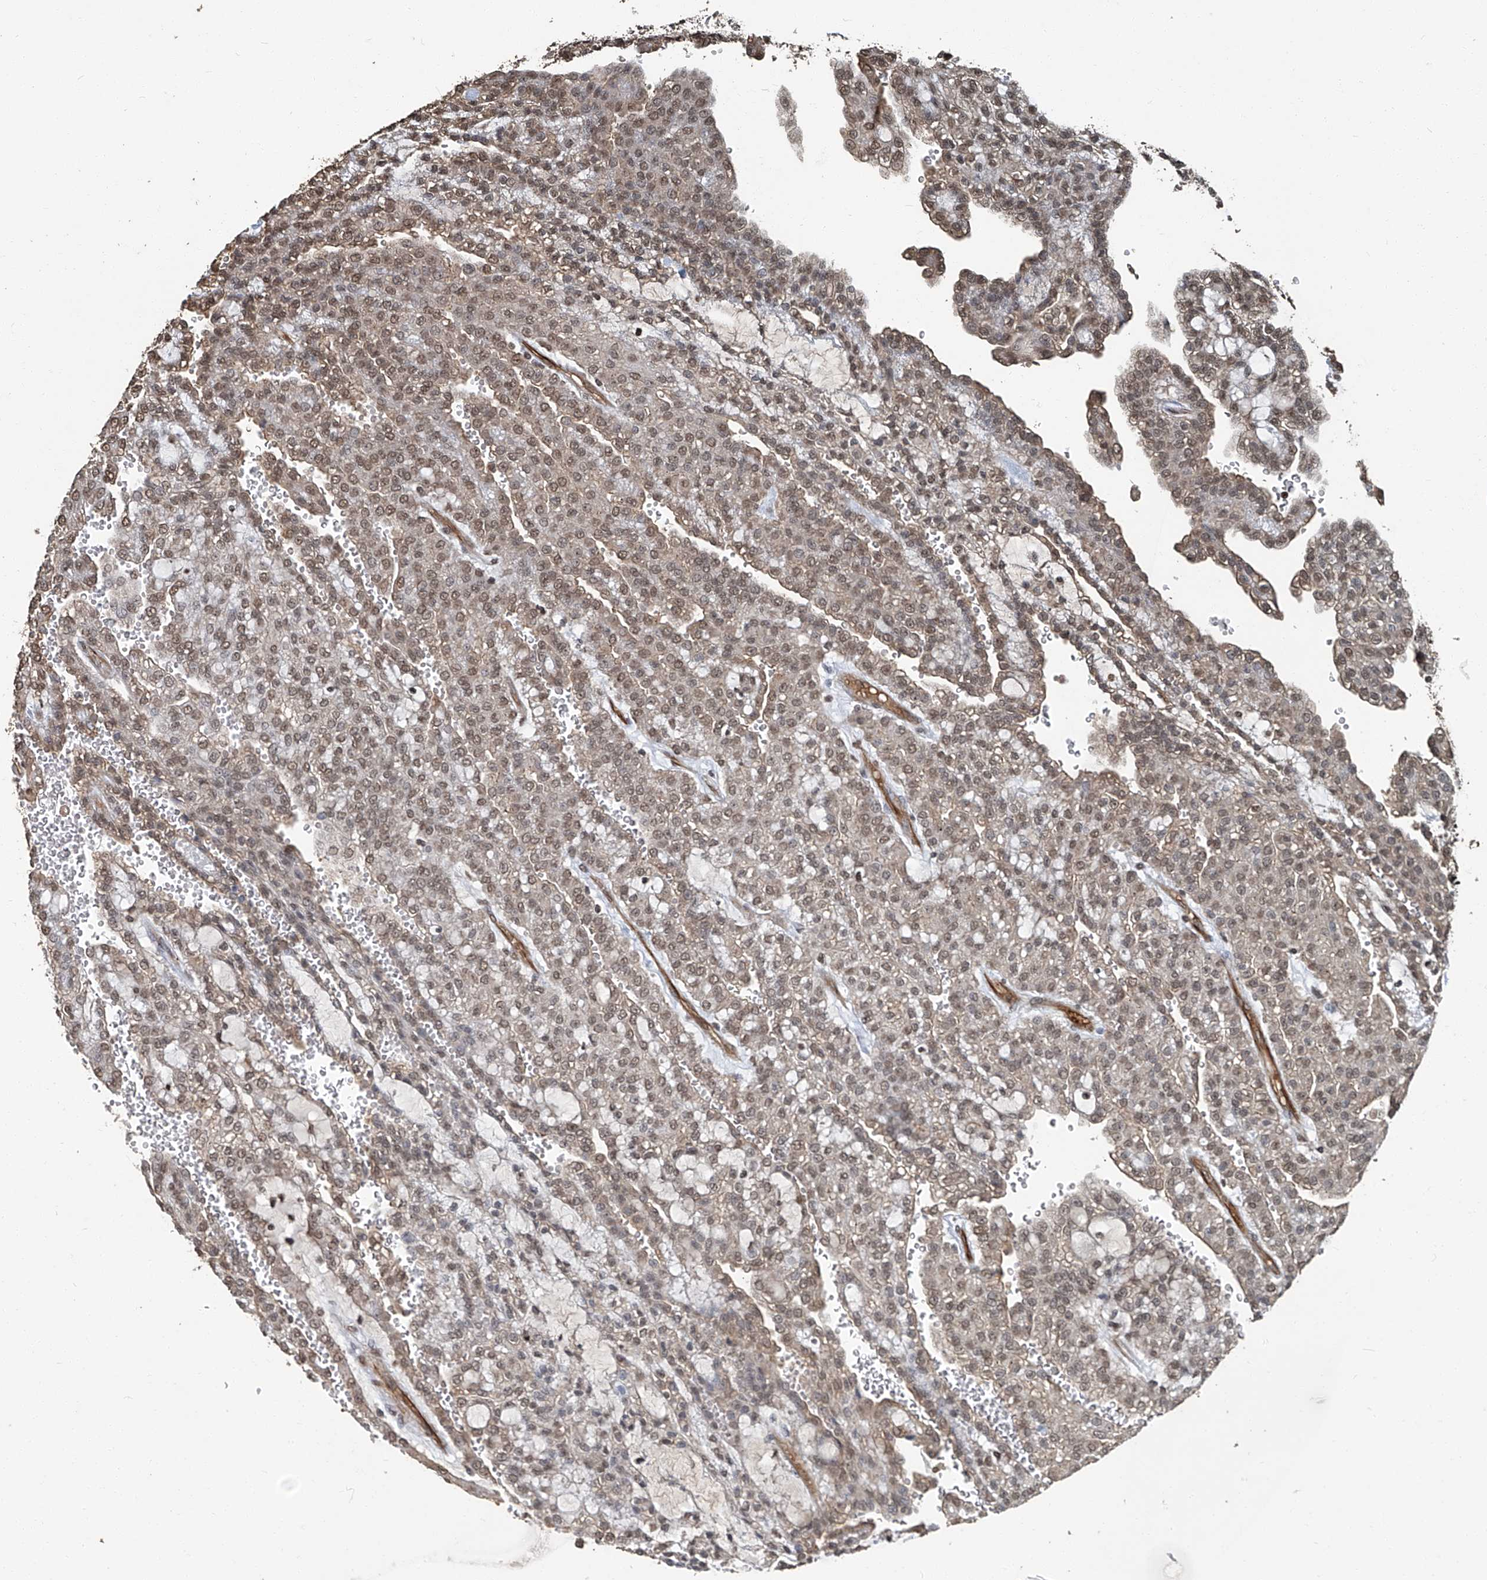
{"staining": {"intensity": "weak", "quantity": ">75%", "location": "cytoplasmic/membranous,nuclear"}, "tissue": "renal cancer", "cell_type": "Tumor cells", "image_type": "cancer", "snomed": [{"axis": "morphology", "description": "Adenocarcinoma, NOS"}, {"axis": "topography", "description": "Kidney"}], "caption": "Protein staining of renal adenocarcinoma tissue reveals weak cytoplasmic/membranous and nuclear expression in about >75% of tumor cells.", "gene": "GPR132", "patient": {"sex": "male", "age": 63}}